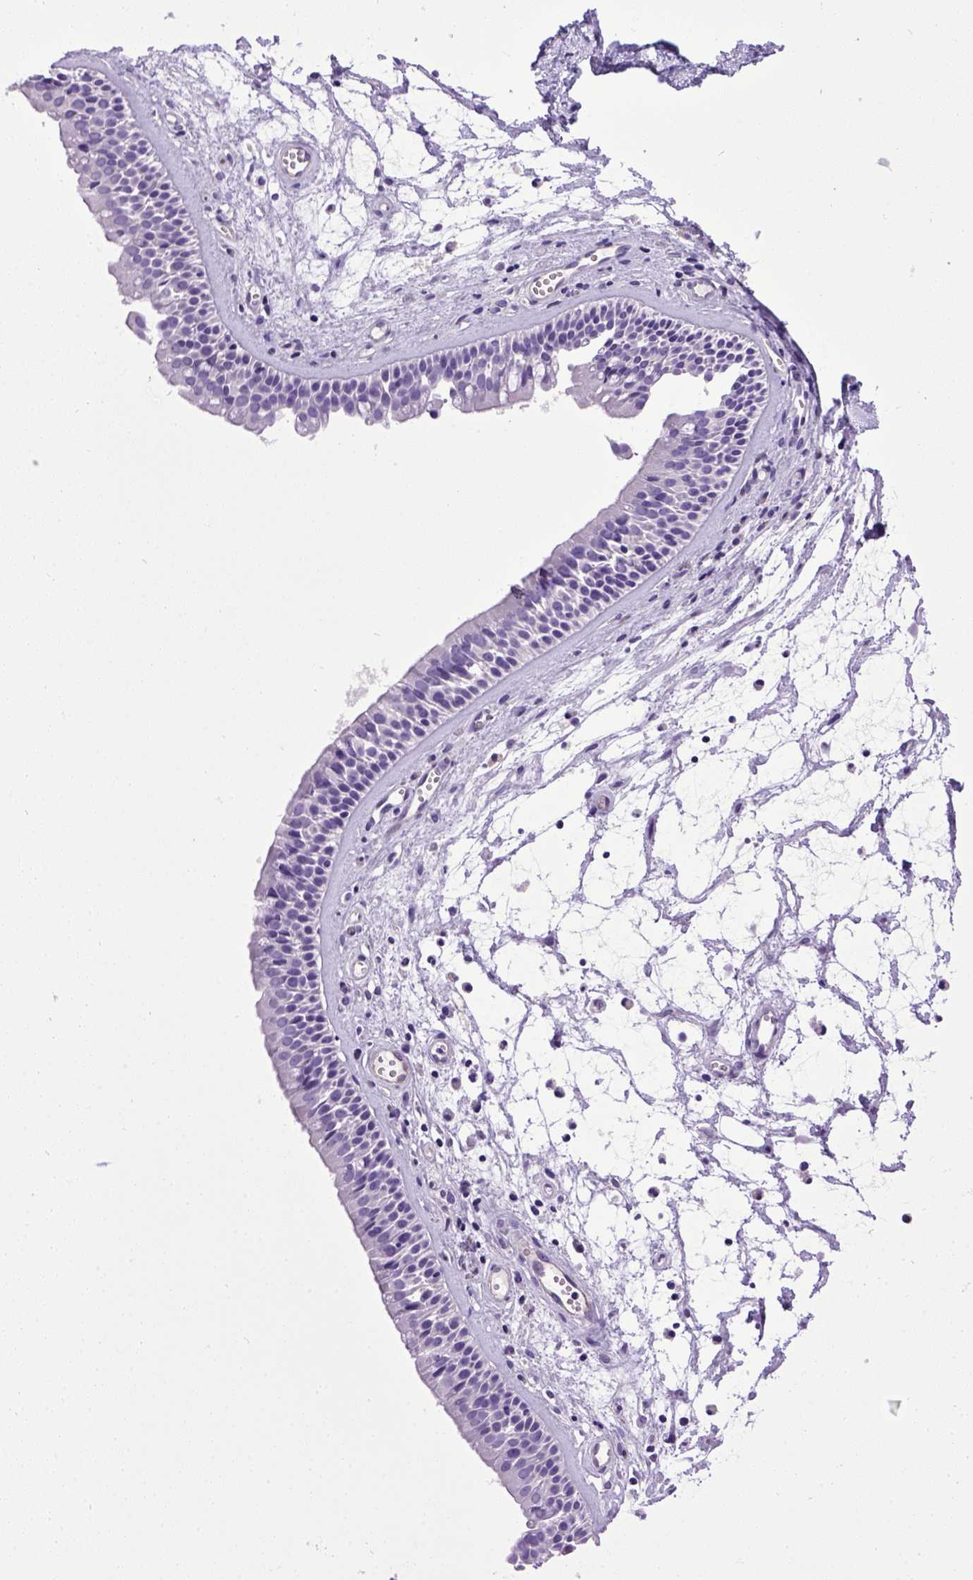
{"staining": {"intensity": "negative", "quantity": "none", "location": "none"}, "tissue": "nasopharynx", "cell_type": "Respiratory epithelial cells", "image_type": "normal", "snomed": [{"axis": "morphology", "description": "Normal tissue, NOS"}, {"axis": "topography", "description": "Nasopharynx"}], "caption": "Respiratory epithelial cells show no significant expression in benign nasopharynx. (Brightfield microscopy of DAB immunohistochemistry (IHC) at high magnification).", "gene": "ENG", "patient": {"sex": "female", "age": 68}}